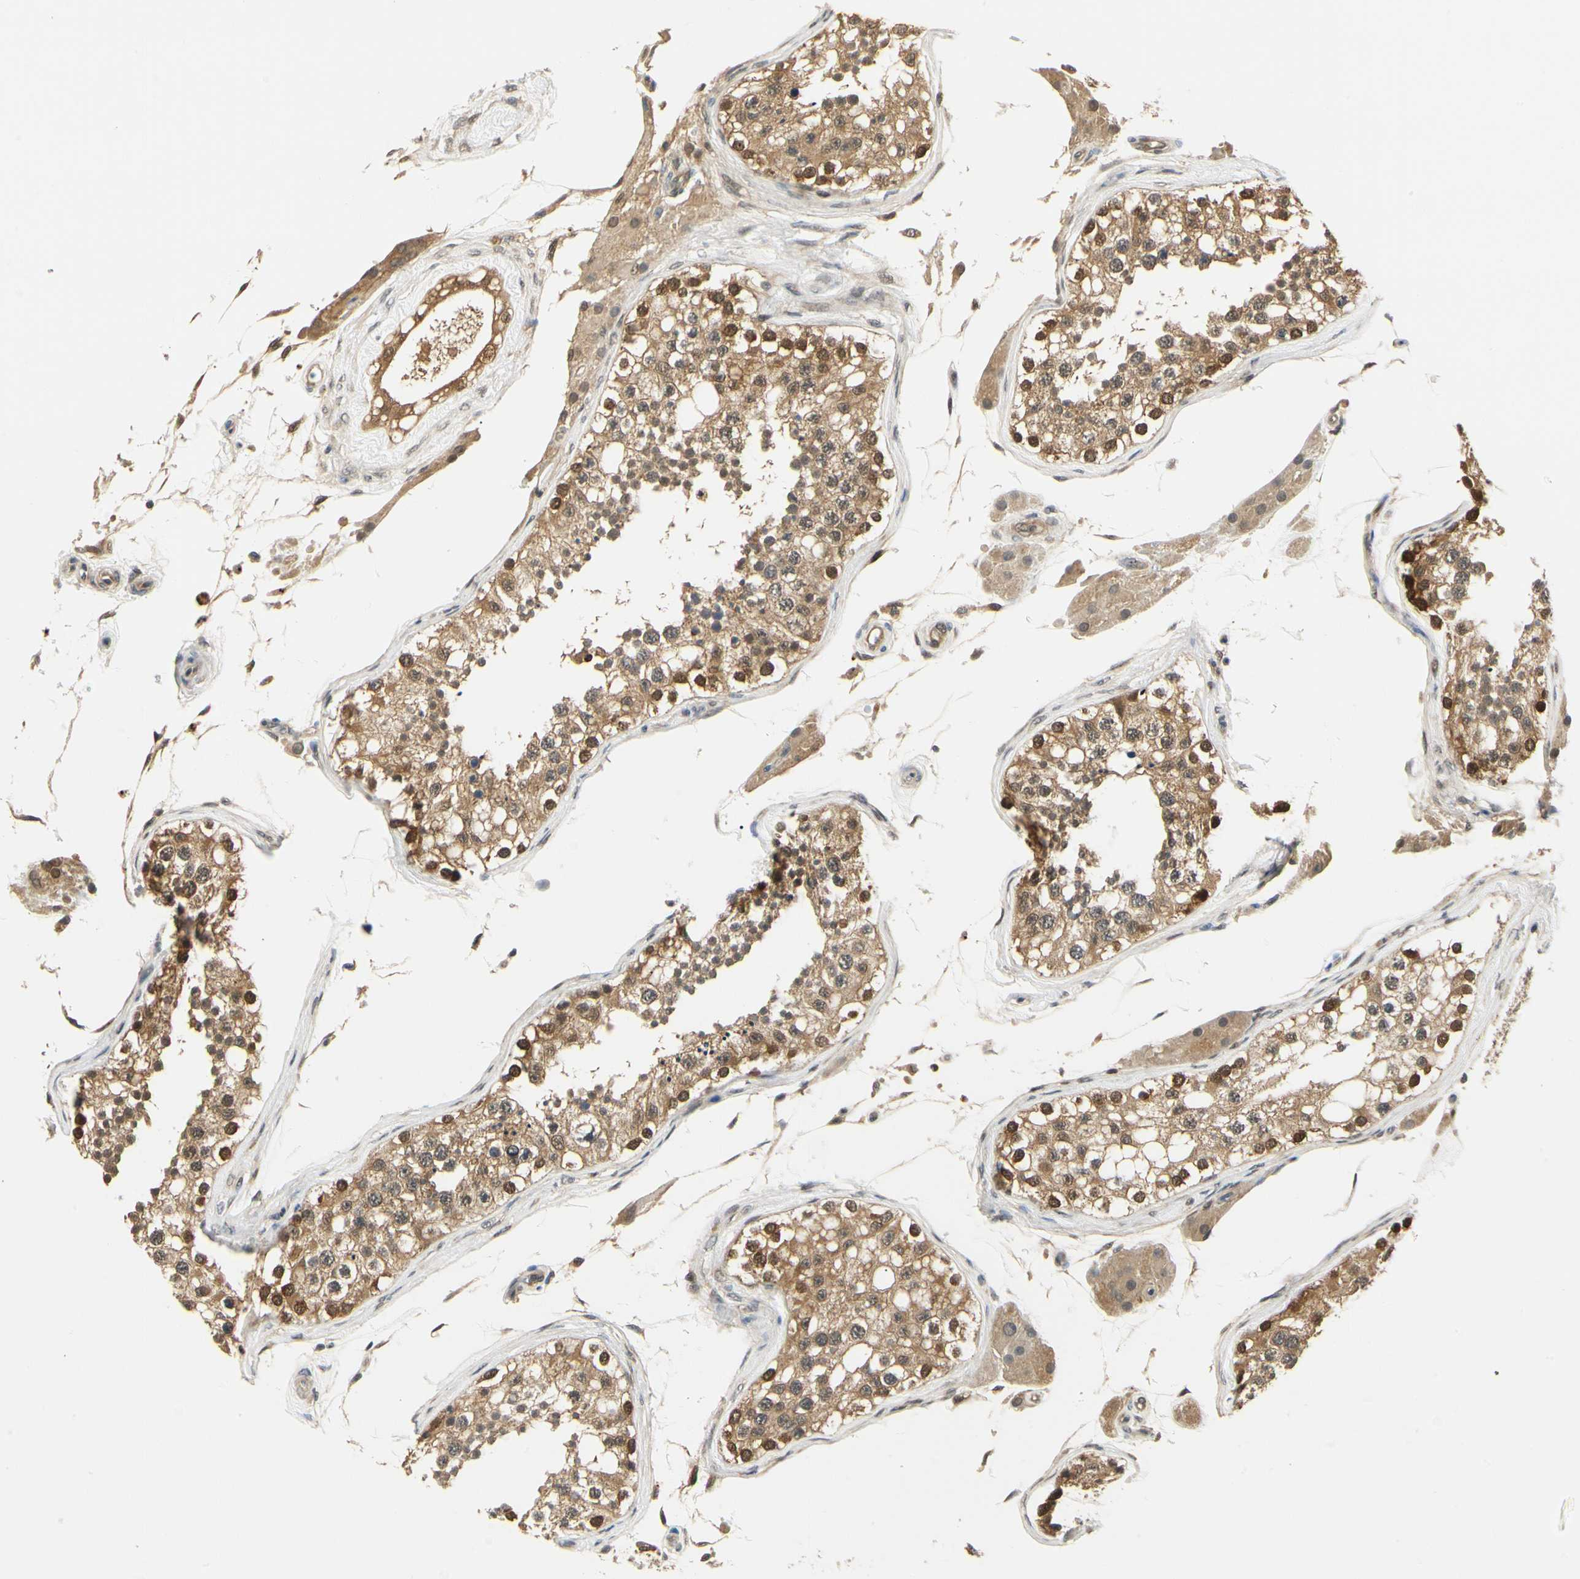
{"staining": {"intensity": "strong", "quantity": ">75%", "location": "cytoplasmic/membranous,nuclear"}, "tissue": "testis", "cell_type": "Cells in seminiferous ducts", "image_type": "normal", "snomed": [{"axis": "morphology", "description": "Normal tissue, NOS"}, {"axis": "topography", "description": "Testis"}], "caption": "This histopathology image exhibits immunohistochemistry (IHC) staining of benign human testis, with high strong cytoplasmic/membranous,nuclear staining in approximately >75% of cells in seminiferous ducts.", "gene": "UBE2Z", "patient": {"sex": "male", "age": 68}}